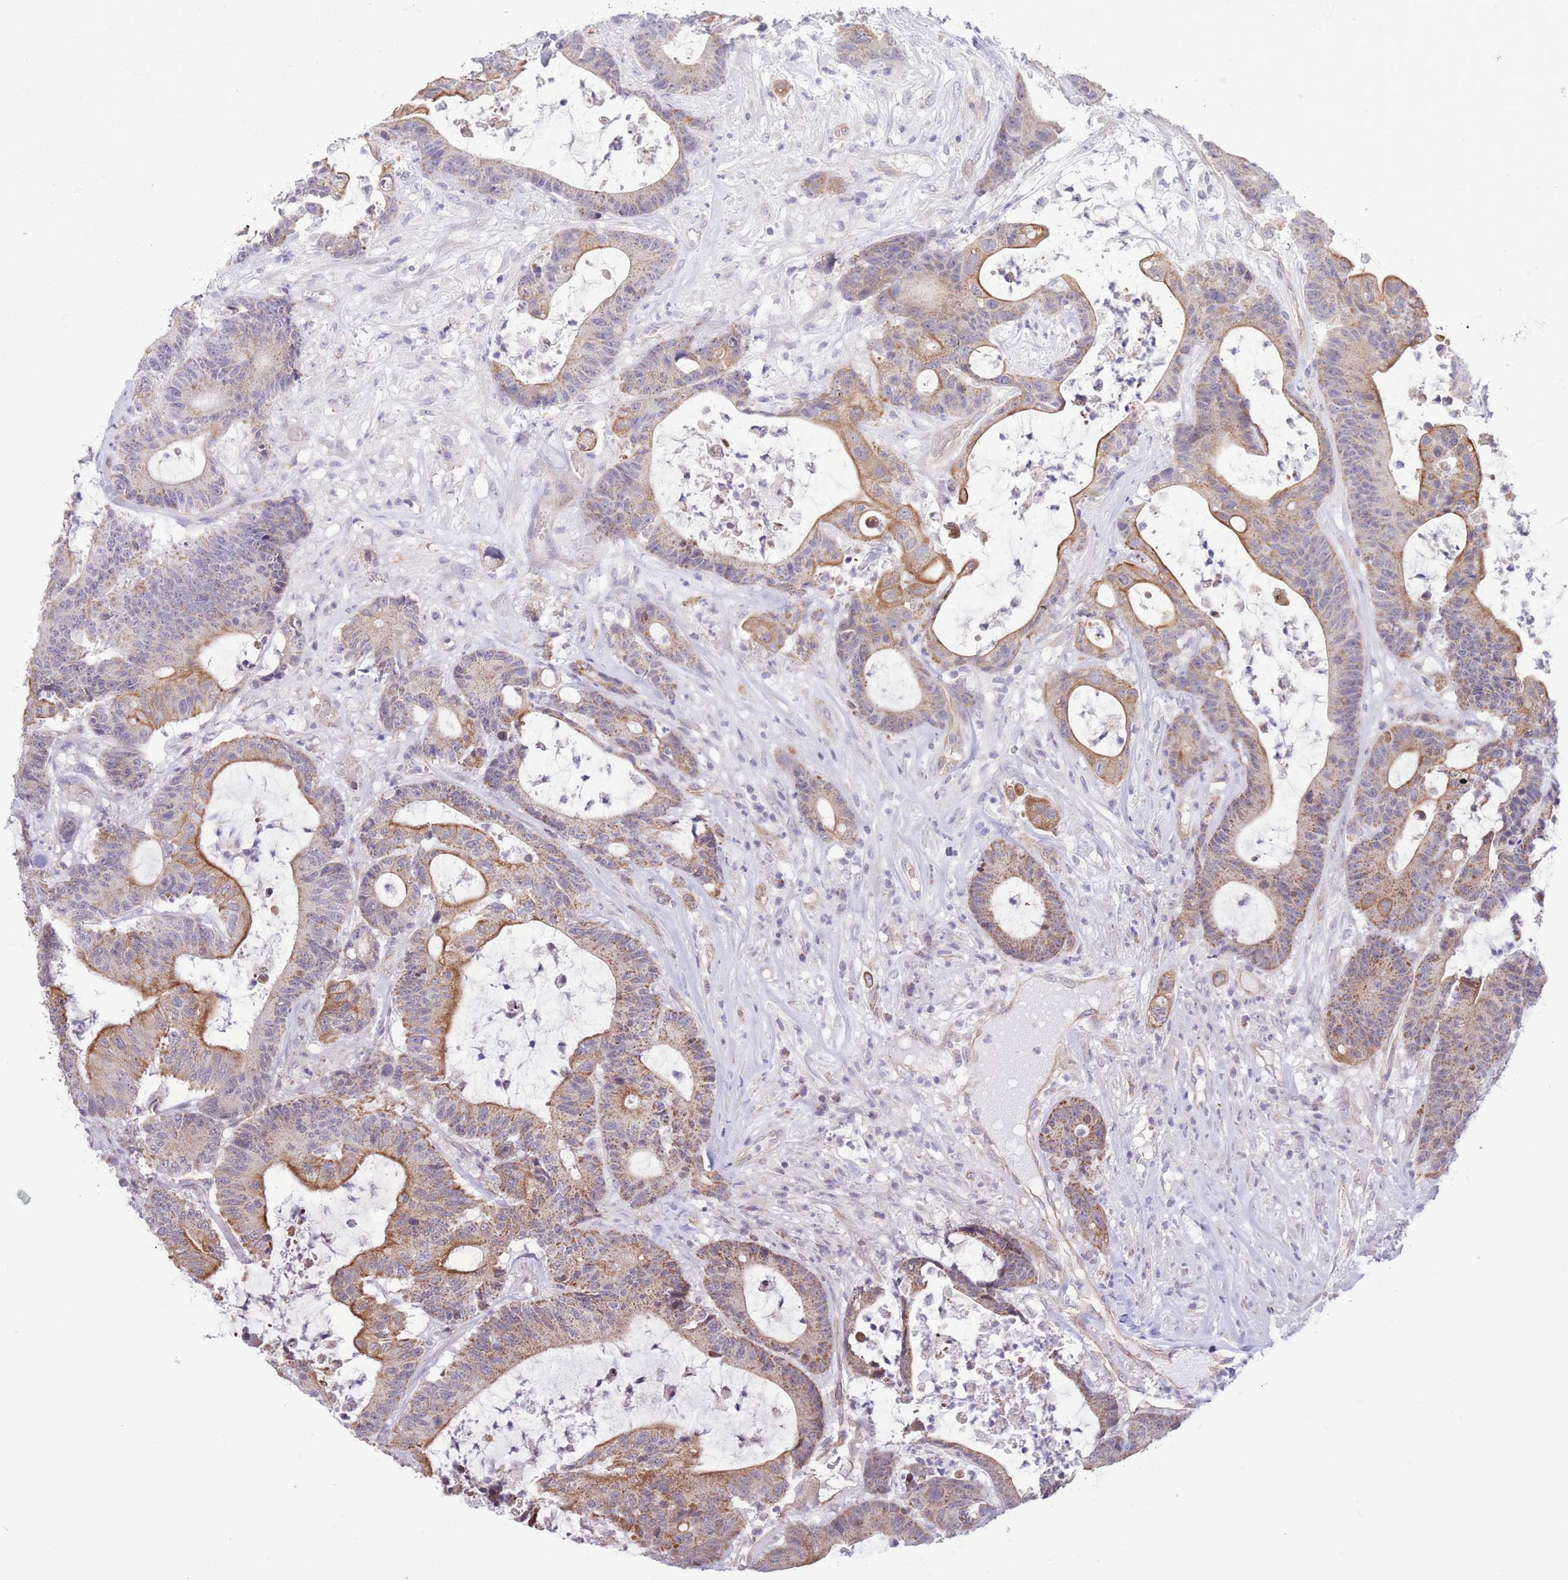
{"staining": {"intensity": "moderate", "quantity": "25%-75%", "location": "cytoplasmic/membranous"}, "tissue": "colorectal cancer", "cell_type": "Tumor cells", "image_type": "cancer", "snomed": [{"axis": "morphology", "description": "Adenocarcinoma, NOS"}, {"axis": "topography", "description": "Colon"}], "caption": "Colorectal cancer stained with a brown dye exhibits moderate cytoplasmic/membranous positive expression in about 25%-75% of tumor cells.", "gene": "MRPS31", "patient": {"sex": "female", "age": 84}}